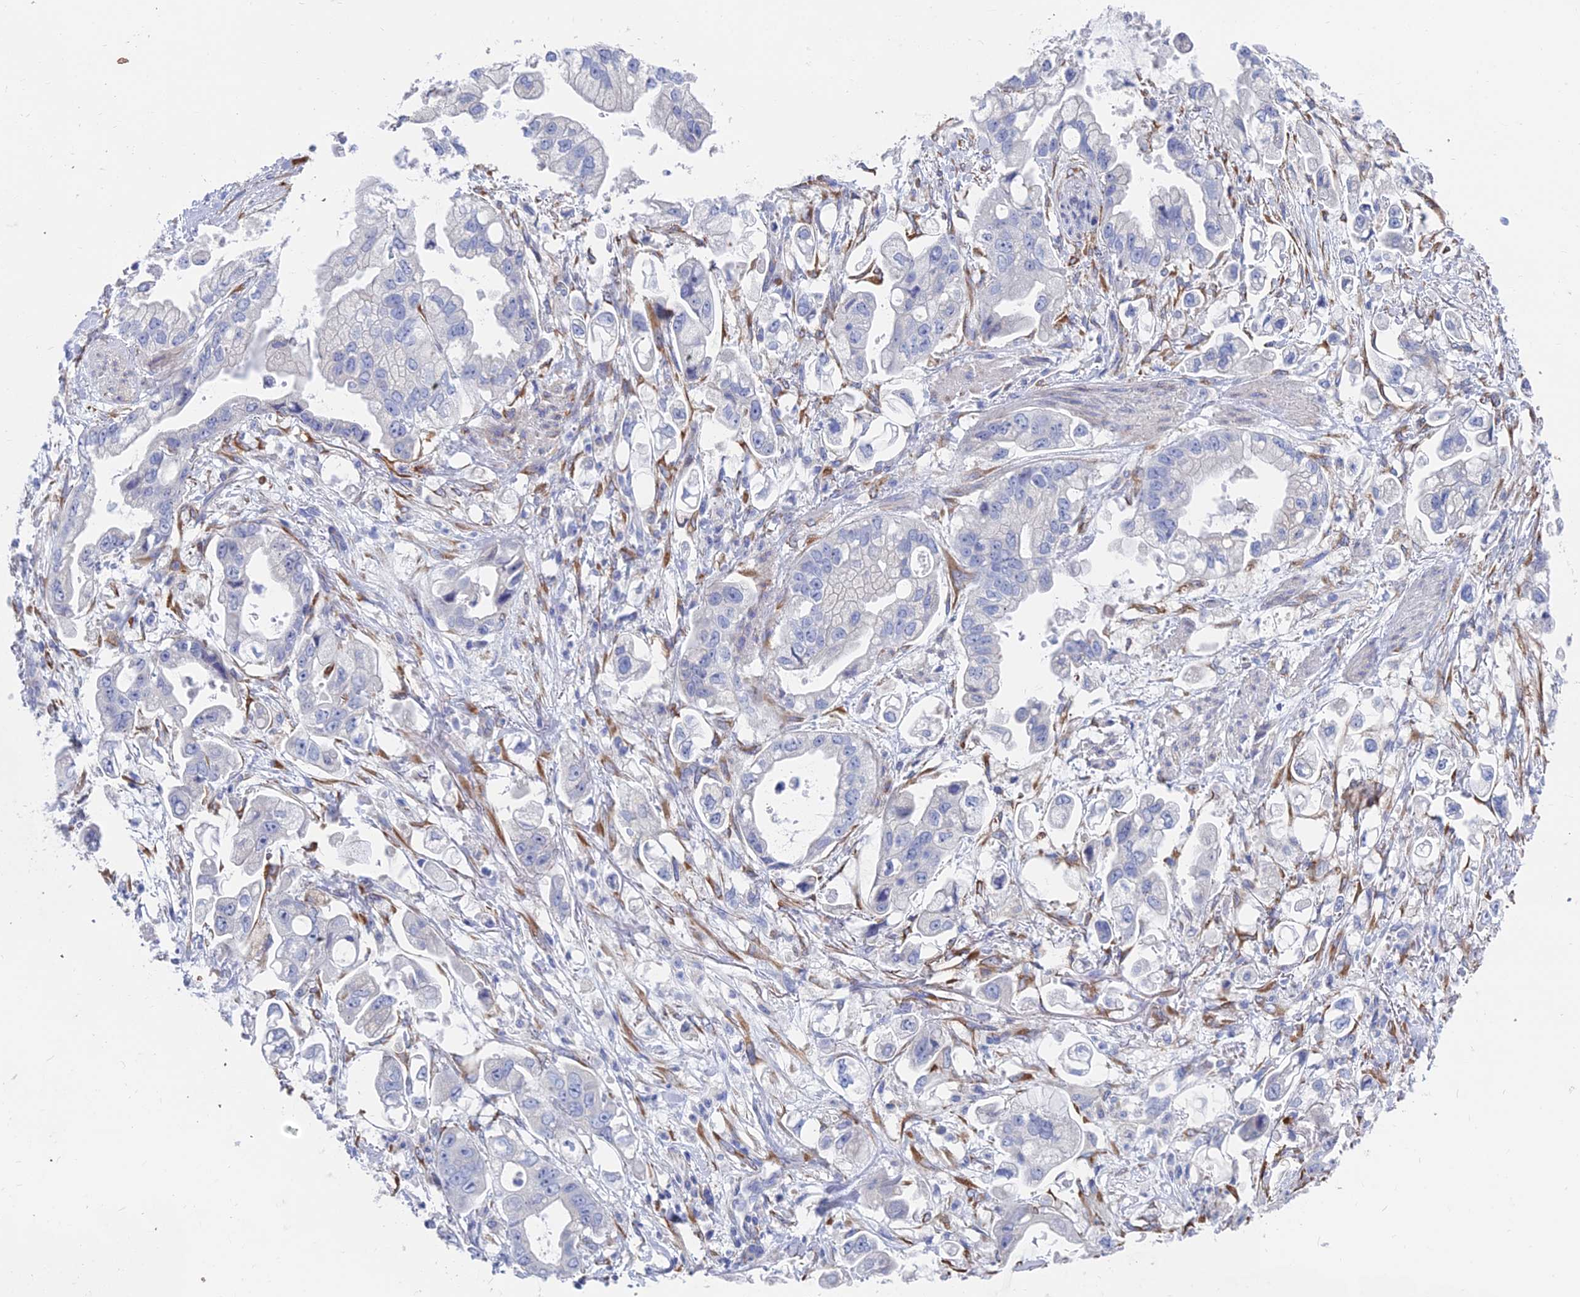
{"staining": {"intensity": "negative", "quantity": "none", "location": "none"}, "tissue": "stomach cancer", "cell_type": "Tumor cells", "image_type": "cancer", "snomed": [{"axis": "morphology", "description": "Adenocarcinoma, NOS"}, {"axis": "topography", "description": "Stomach"}], "caption": "Tumor cells are negative for brown protein staining in adenocarcinoma (stomach). (Brightfield microscopy of DAB (3,3'-diaminobenzidine) immunohistochemistry (IHC) at high magnification).", "gene": "TNNT3", "patient": {"sex": "male", "age": 62}}